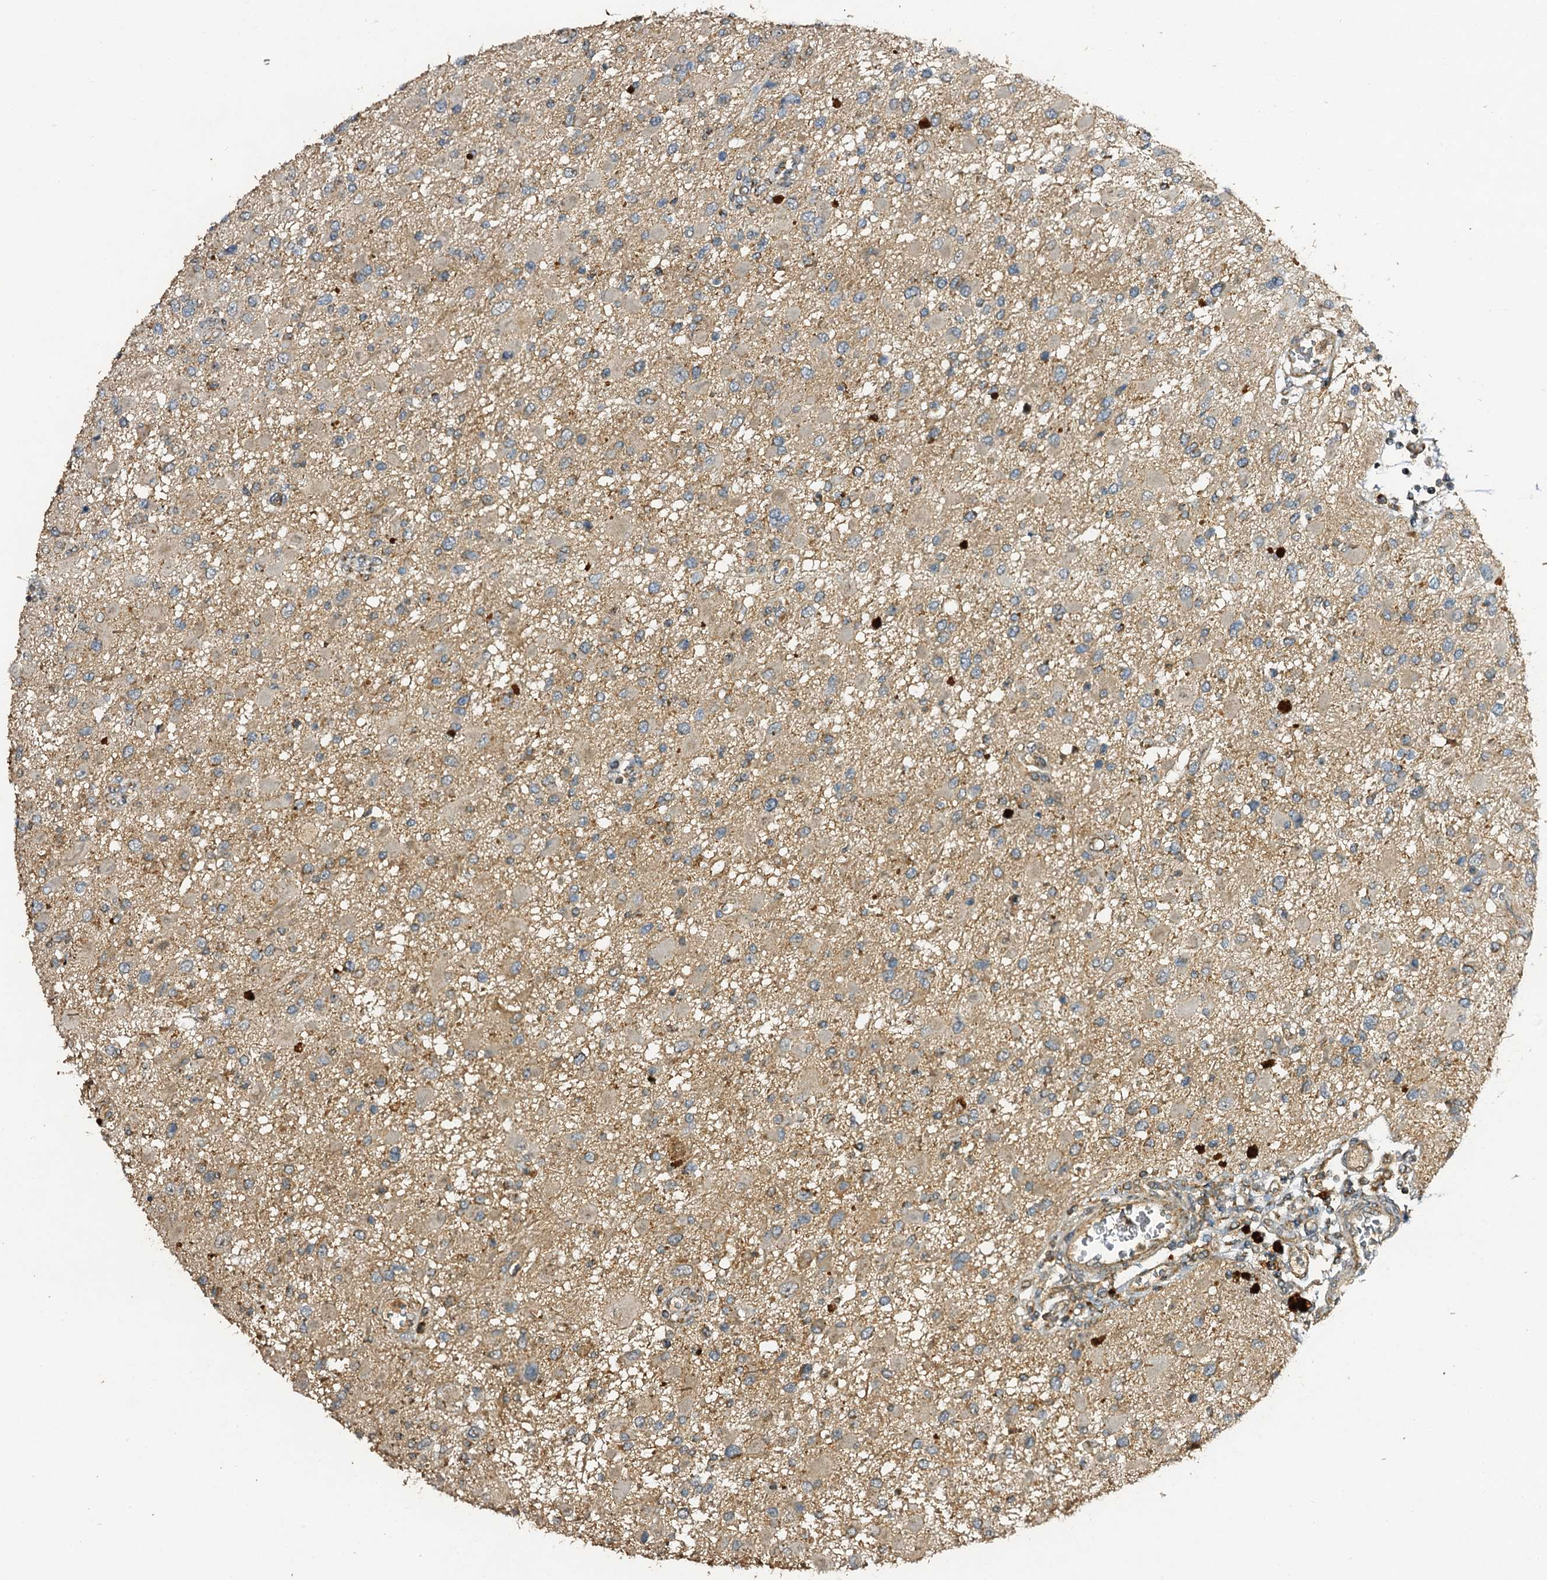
{"staining": {"intensity": "negative", "quantity": "none", "location": "none"}, "tissue": "glioma", "cell_type": "Tumor cells", "image_type": "cancer", "snomed": [{"axis": "morphology", "description": "Glioma, malignant, High grade"}, {"axis": "topography", "description": "Brain"}], "caption": "The immunohistochemistry (IHC) histopathology image has no significant staining in tumor cells of glioma tissue.", "gene": "NDUFA13", "patient": {"sex": "male", "age": 53}}